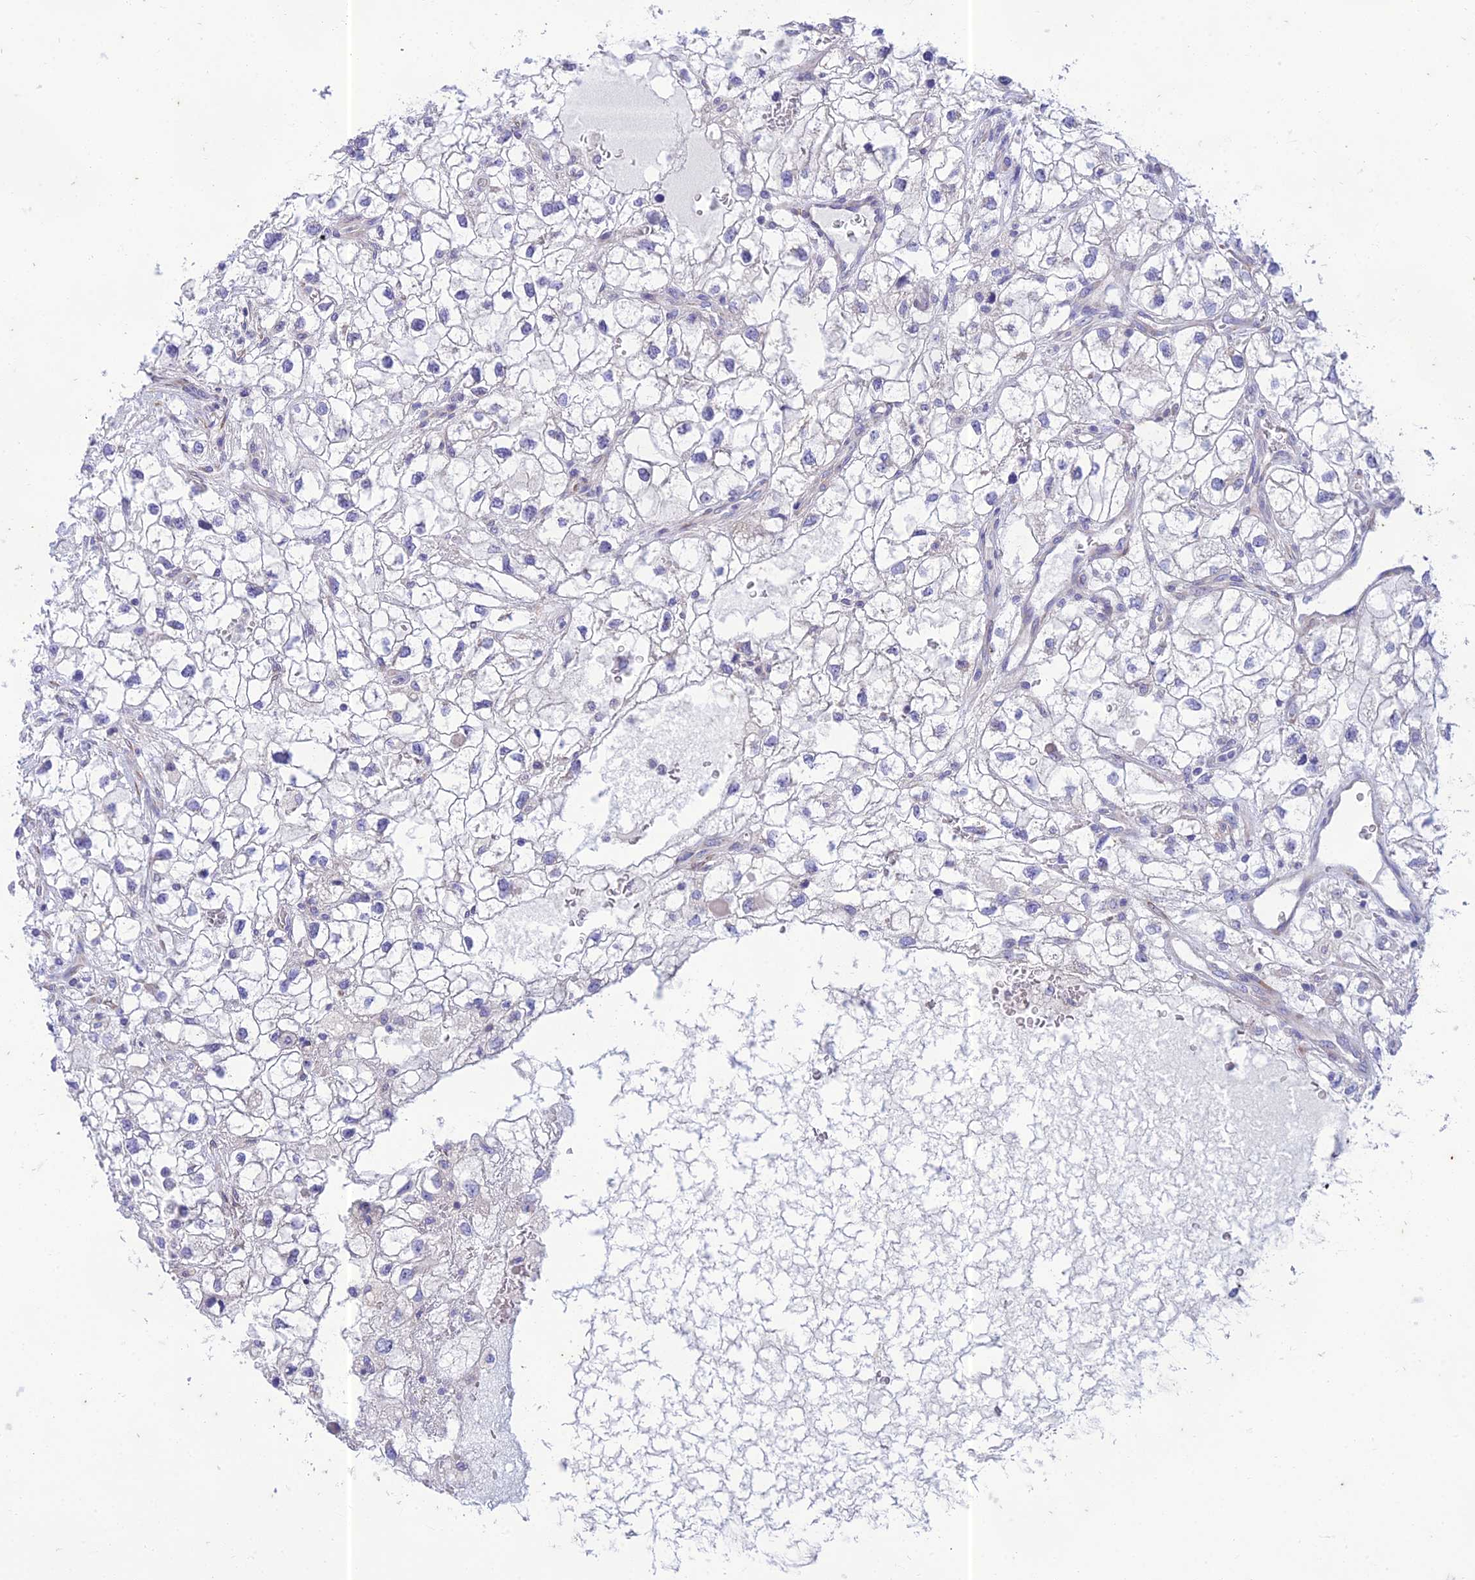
{"staining": {"intensity": "negative", "quantity": "none", "location": "none"}, "tissue": "renal cancer", "cell_type": "Tumor cells", "image_type": "cancer", "snomed": [{"axis": "morphology", "description": "Adenocarcinoma, NOS"}, {"axis": "topography", "description": "Kidney"}], "caption": "The photomicrograph shows no significant staining in tumor cells of renal adenocarcinoma.", "gene": "PTCD2", "patient": {"sex": "male", "age": 59}}